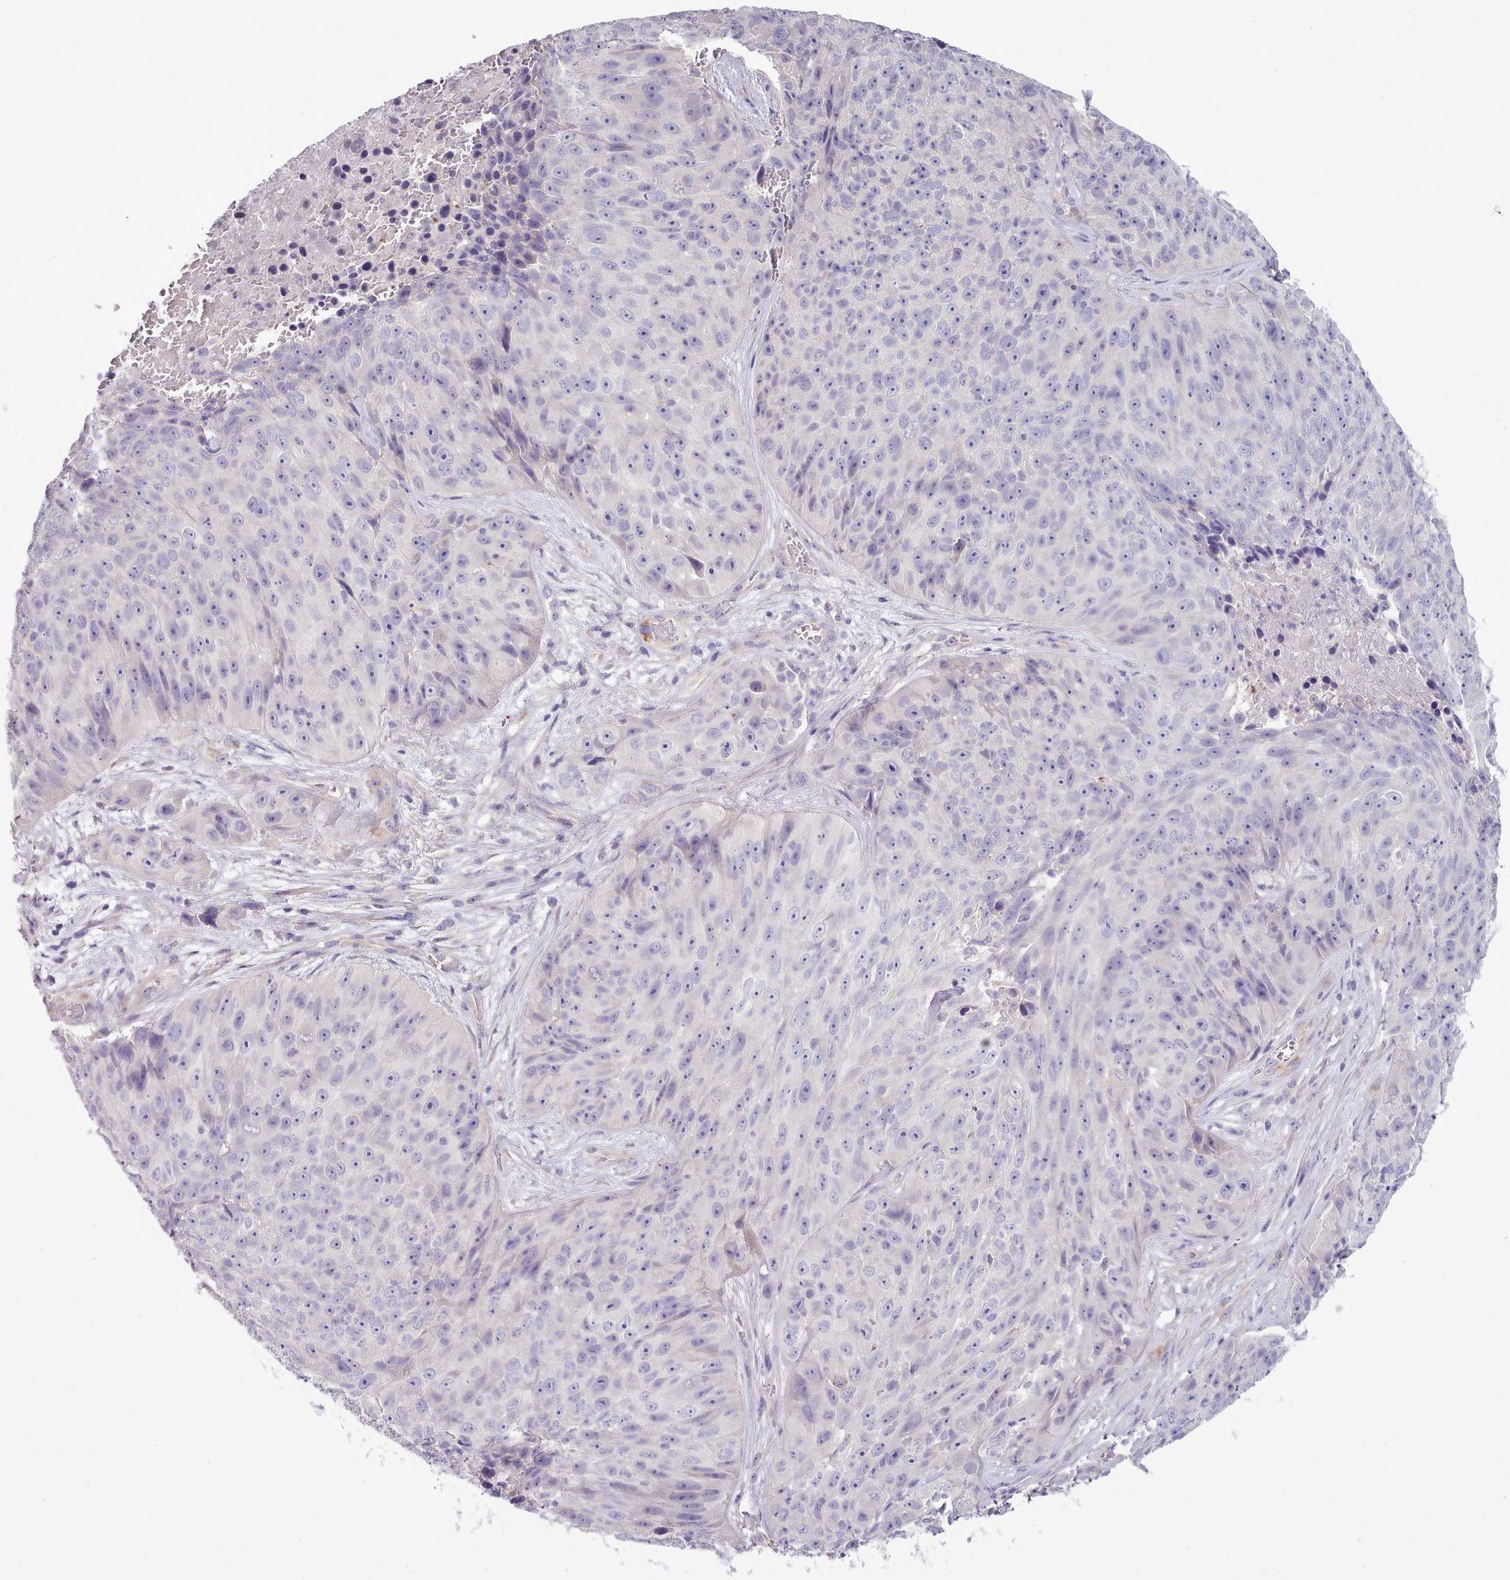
{"staining": {"intensity": "negative", "quantity": "none", "location": "none"}, "tissue": "skin cancer", "cell_type": "Tumor cells", "image_type": "cancer", "snomed": [{"axis": "morphology", "description": "Squamous cell carcinoma, NOS"}, {"axis": "topography", "description": "Skin"}], "caption": "An image of squamous cell carcinoma (skin) stained for a protein shows no brown staining in tumor cells.", "gene": "SETX", "patient": {"sex": "female", "age": 87}}